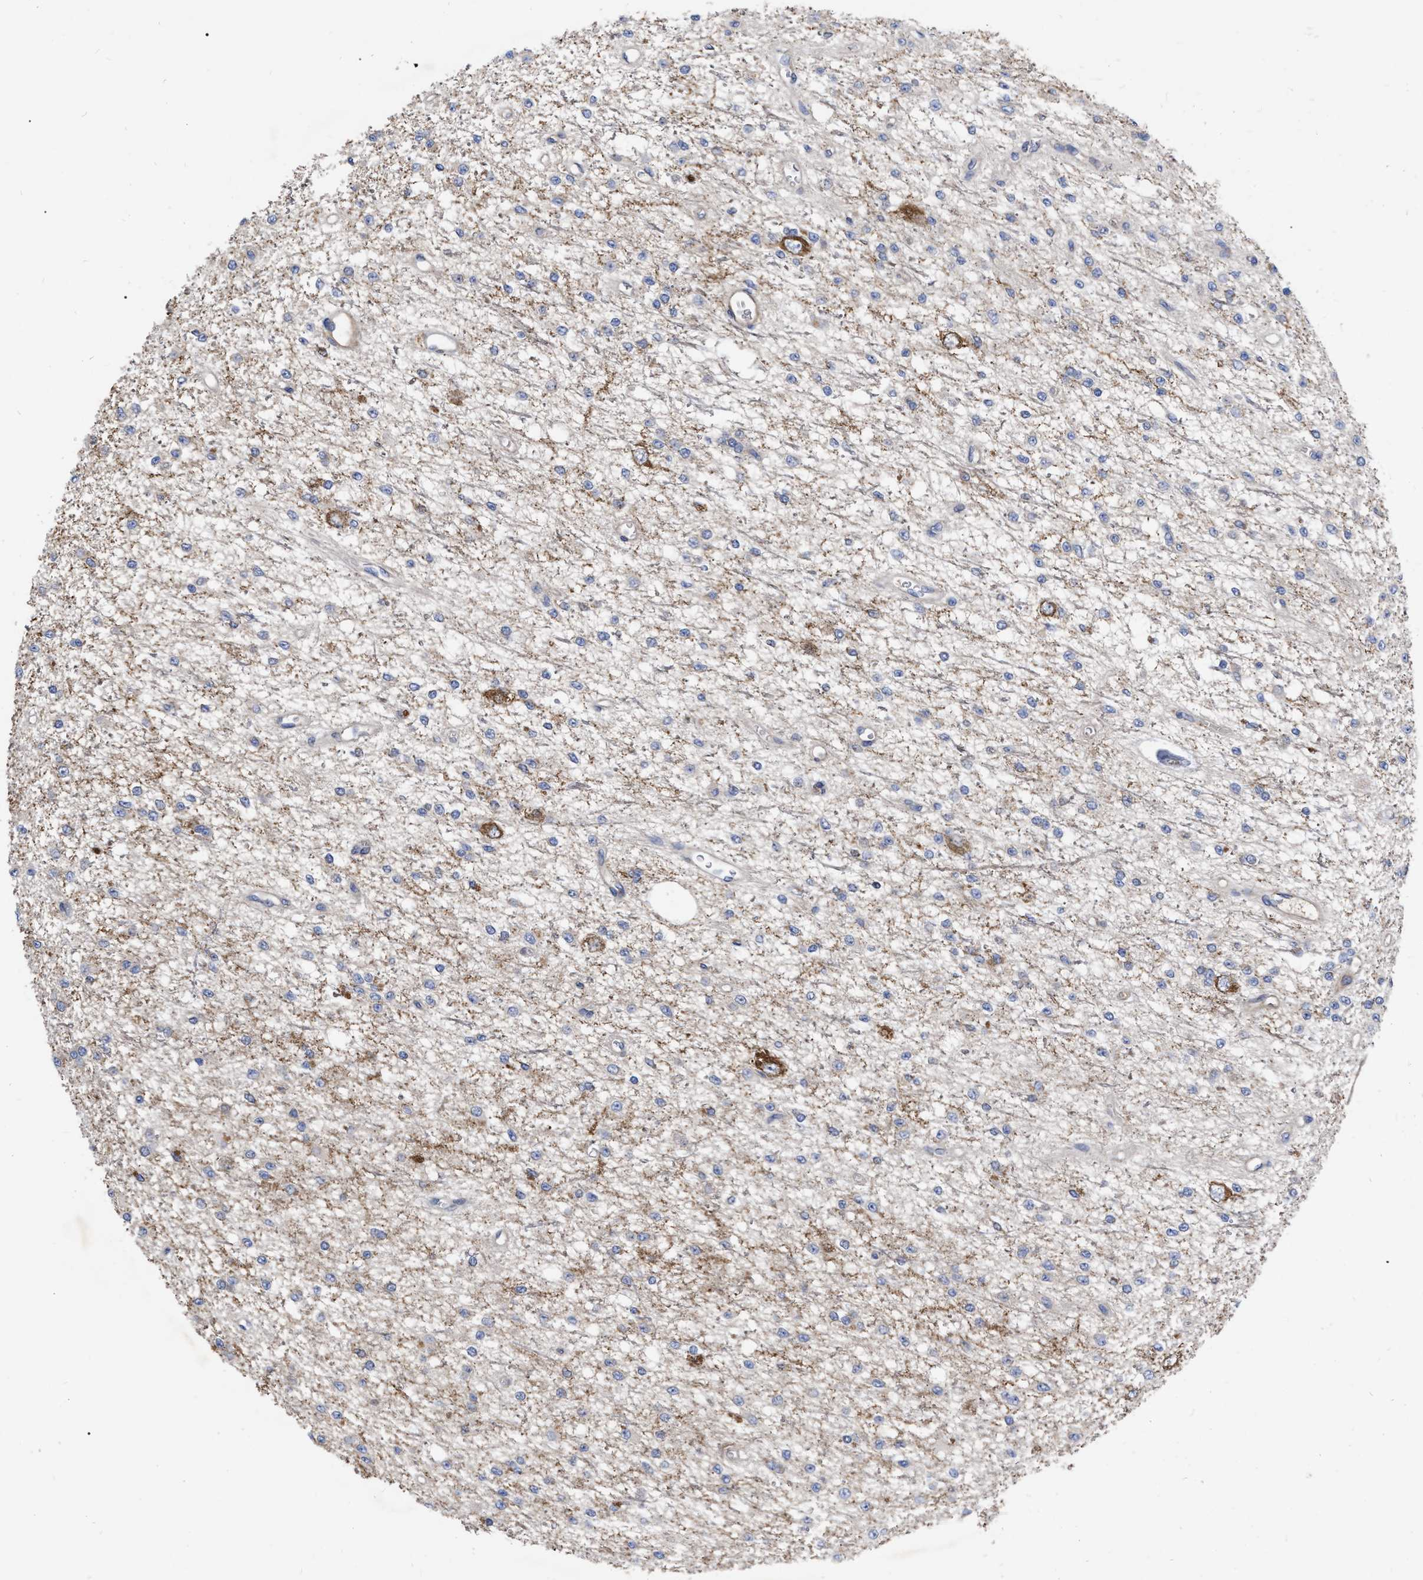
{"staining": {"intensity": "negative", "quantity": "none", "location": "none"}, "tissue": "glioma", "cell_type": "Tumor cells", "image_type": "cancer", "snomed": [{"axis": "morphology", "description": "Glioma, malignant, Low grade"}, {"axis": "topography", "description": "Brain"}], "caption": "A micrograph of malignant low-grade glioma stained for a protein shows no brown staining in tumor cells.", "gene": "CDKN2C", "patient": {"sex": "male", "age": 38}}